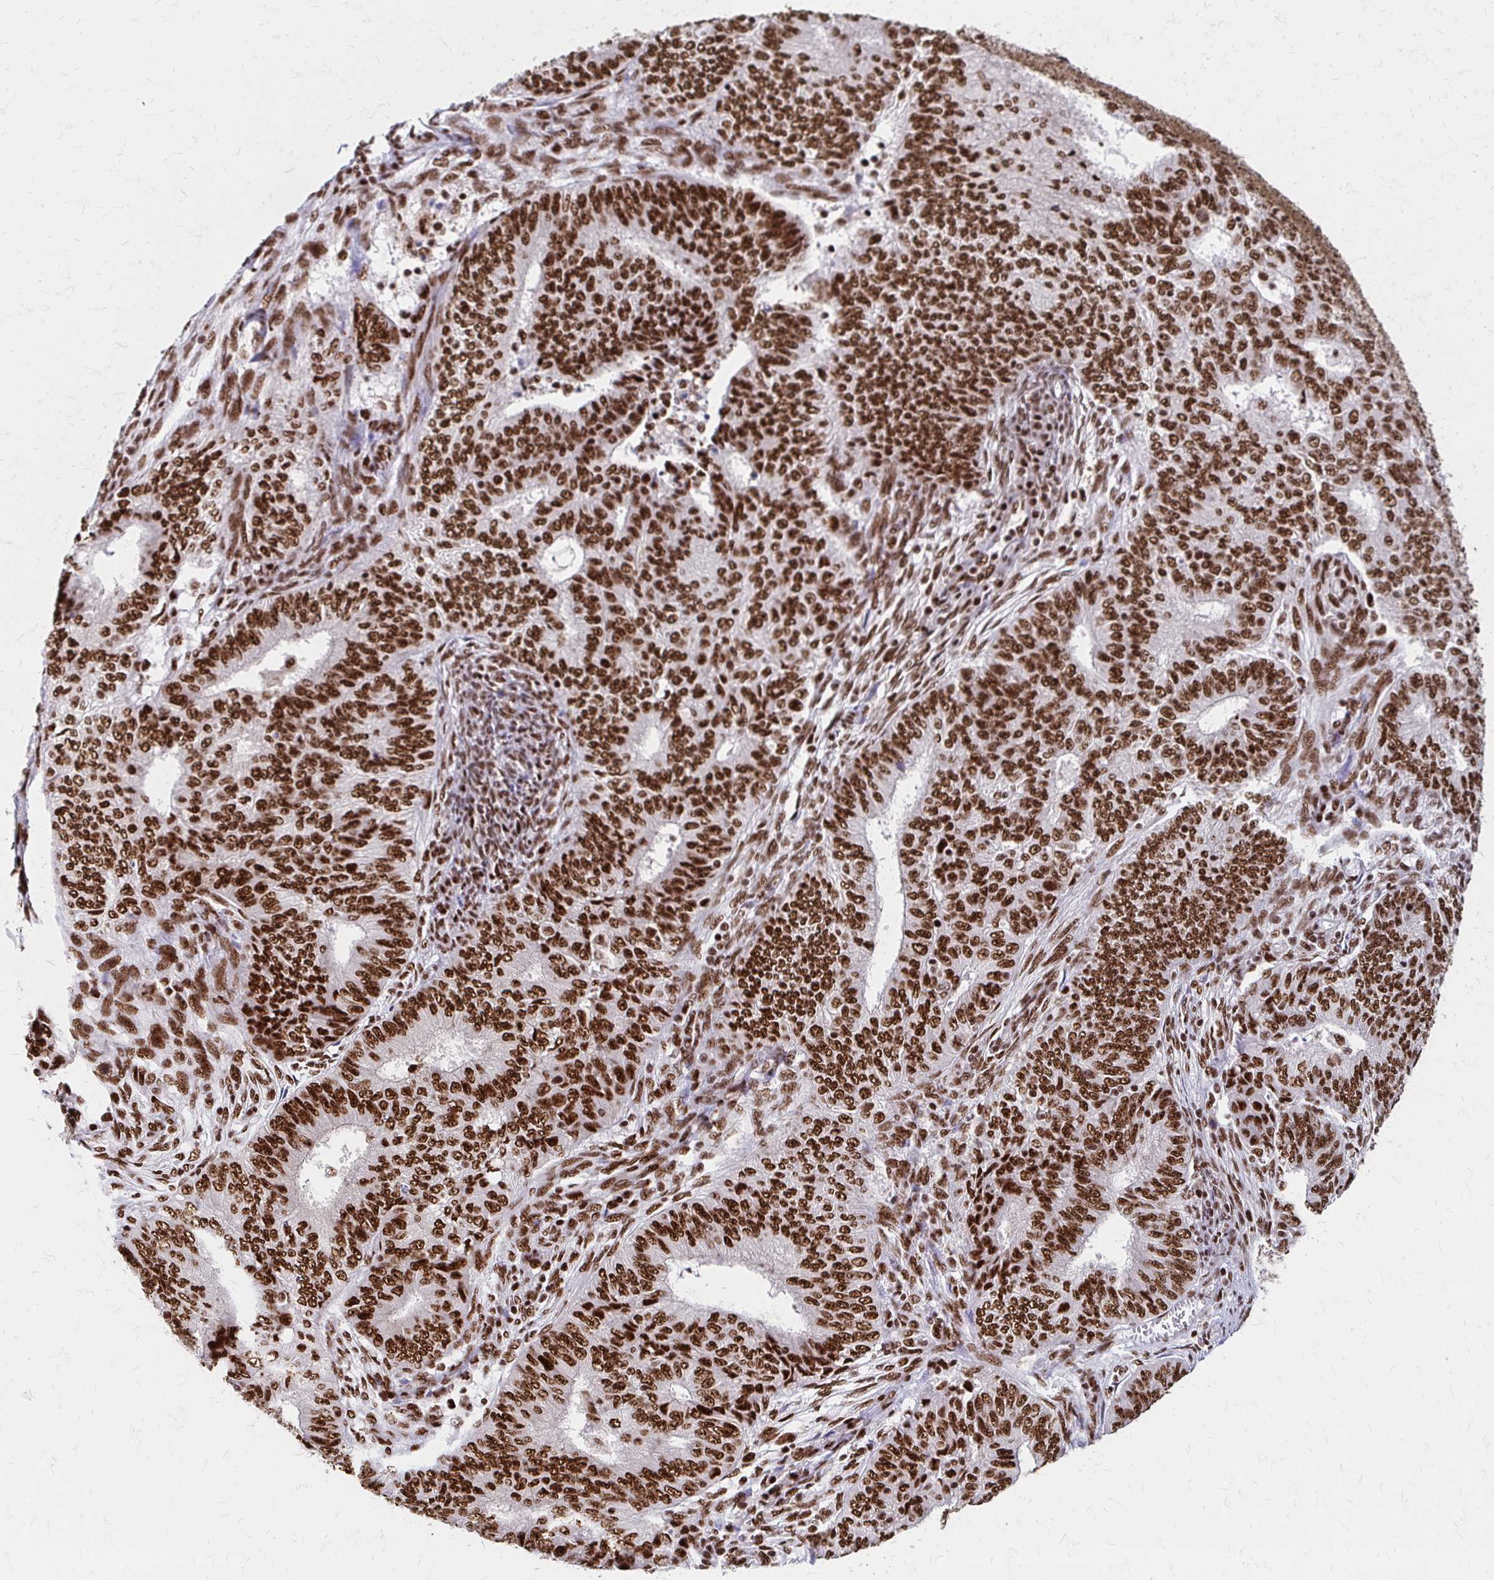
{"staining": {"intensity": "strong", "quantity": ">75%", "location": "nuclear"}, "tissue": "endometrial cancer", "cell_type": "Tumor cells", "image_type": "cancer", "snomed": [{"axis": "morphology", "description": "Adenocarcinoma, NOS"}, {"axis": "topography", "description": "Endometrium"}], "caption": "Approximately >75% of tumor cells in endometrial adenocarcinoma exhibit strong nuclear protein staining as visualized by brown immunohistochemical staining.", "gene": "CNKSR3", "patient": {"sex": "female", "age": 62}}